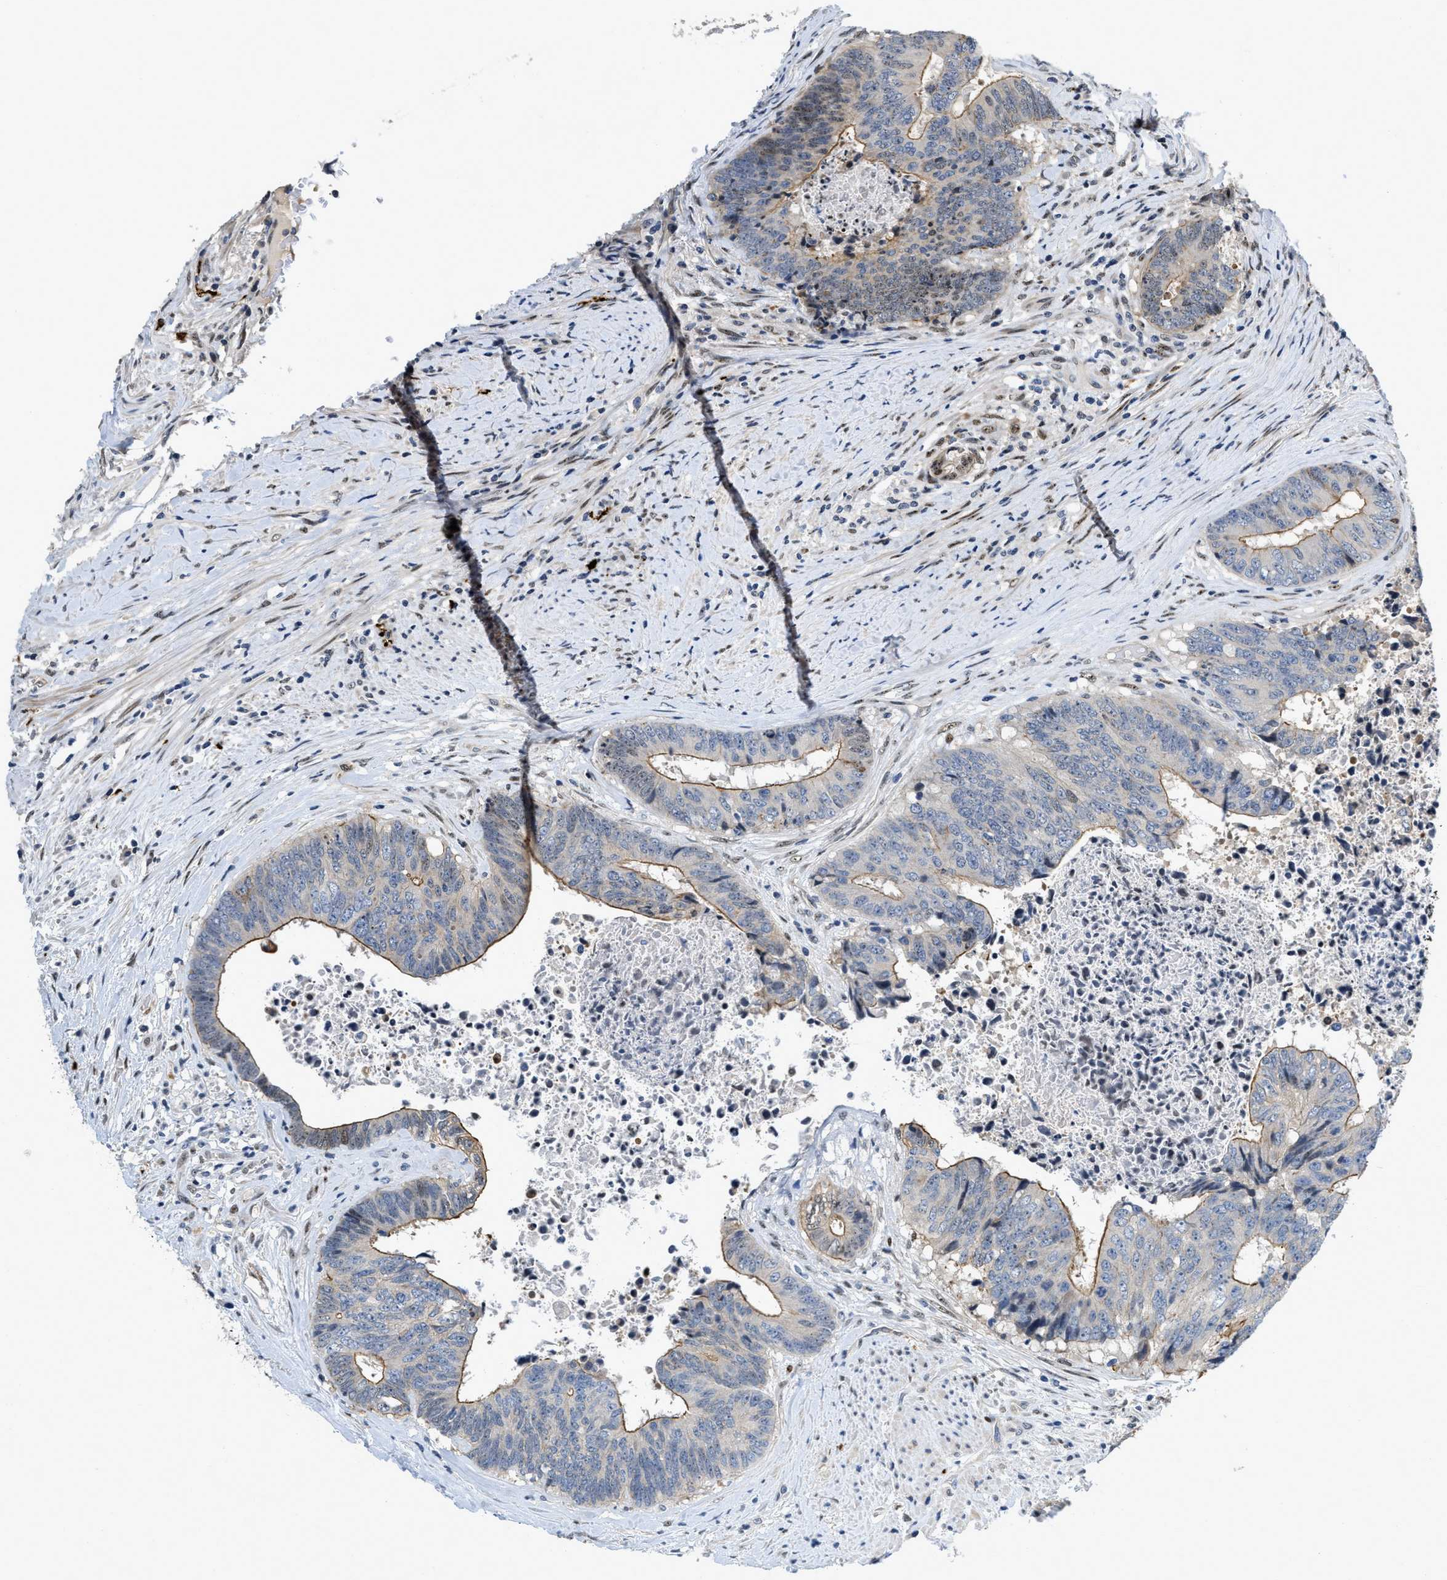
{"staining": {"intensity": "moderate", "quantity": "25%-75%", "location": "cytoplasmic/membranous"}, "tissue": "colorectal cancer", "cell_type": "Tumor cells", "image_type": "cancer", "snomed": [{"axis": "morphology", "description": "Adenocarcinoma, NOS"}, {"axis": "topography", "description": "Rectum"}], "caption": "There is medium levels of moderate cytoplasmic/membranous expression in tumor cells of colorectal cancer, as demonstrated by immunohistochemical staining (brown color).", "gene": "VIP", "patient": {"sex": "male", "age": 72}}